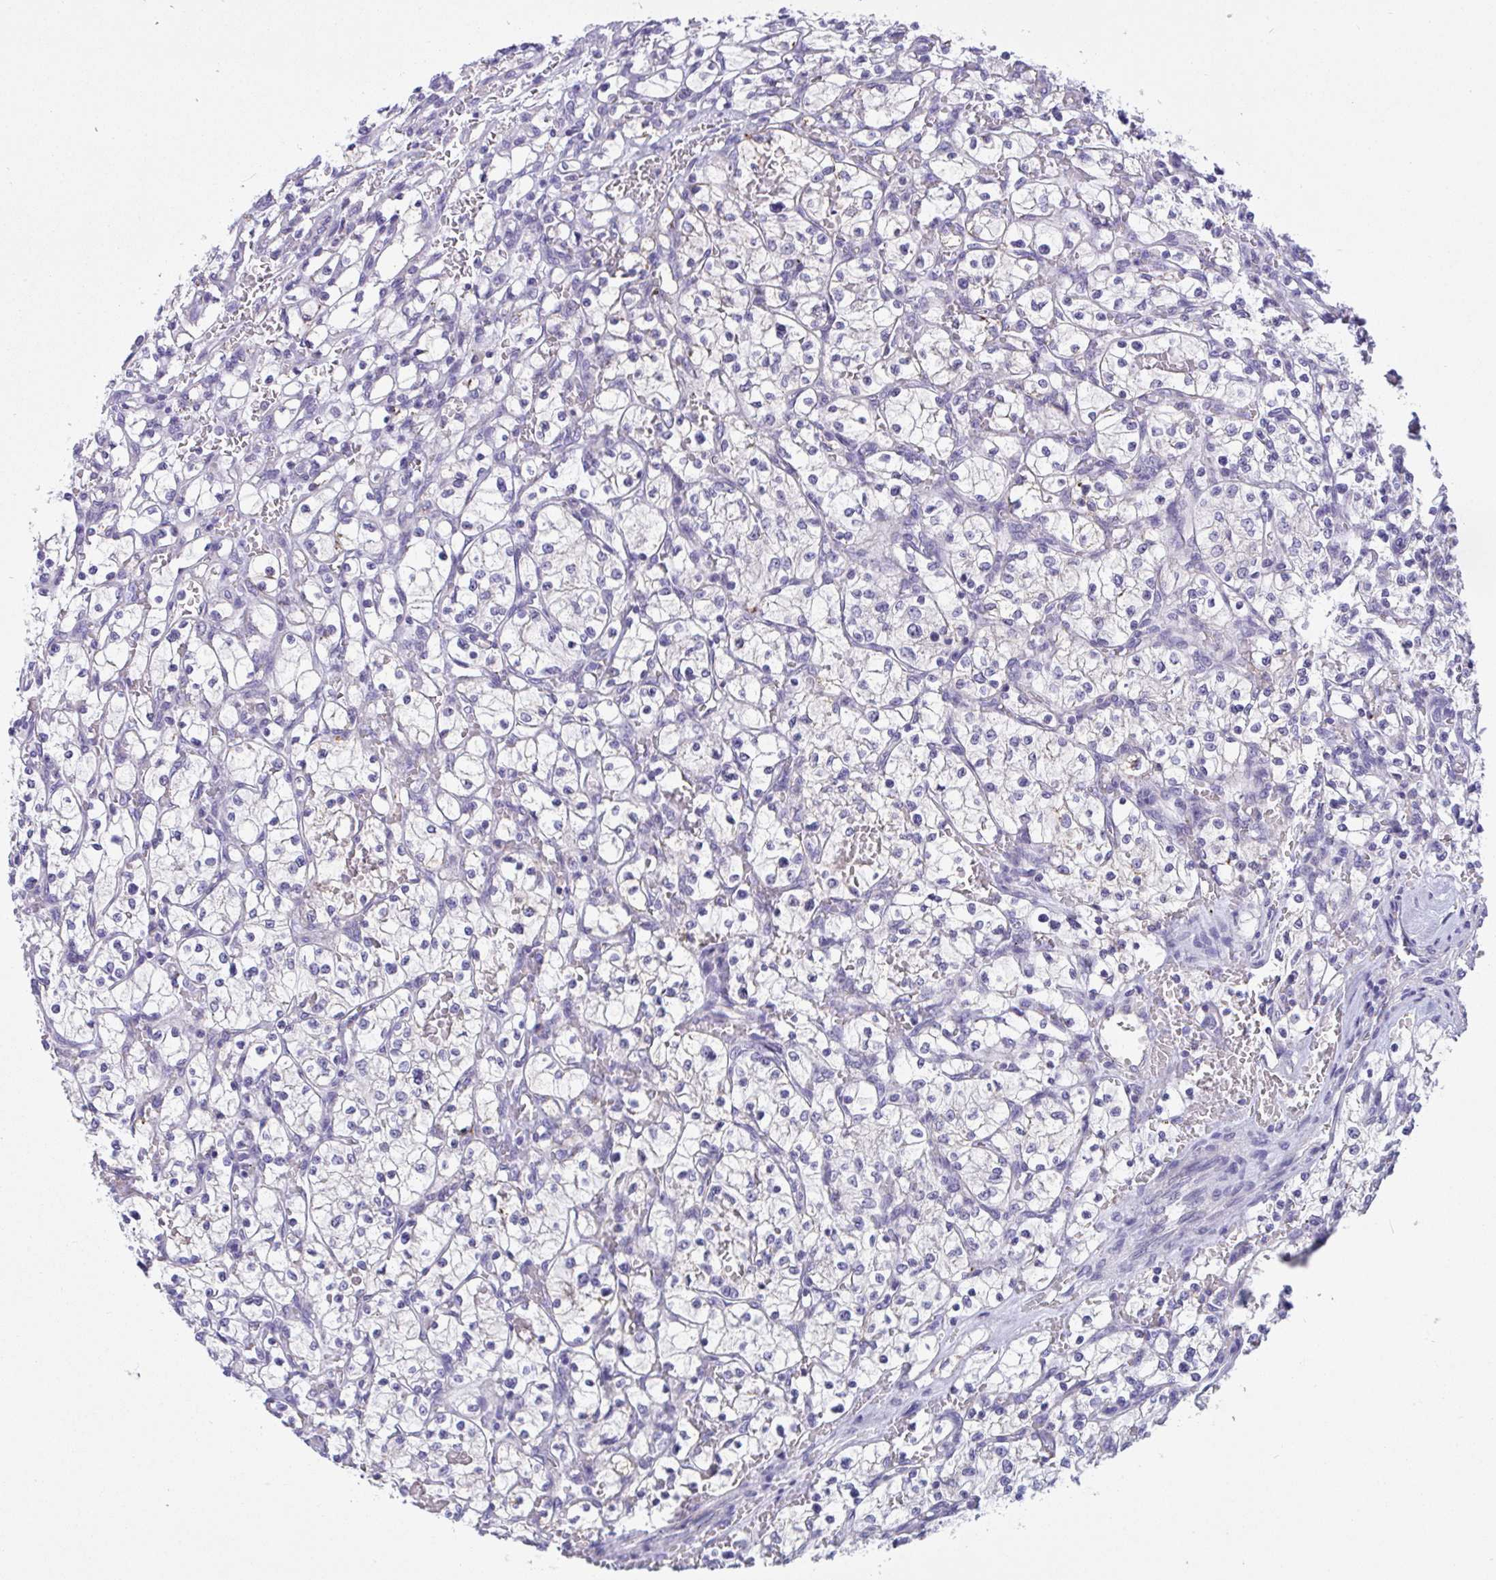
{"staining": {"intensity": "negative", "quantity": "none", "location": "none"}, "tissue": "renal cancer", "cell_type": "Tumor cells", "image_type": "cancer", "snomed": [{"axis": "morphology", "description": "Adenocarcinoma, NOS"}, {"axis": "topography", "description": "Kidney"}], "caption": "High power microscopy histopathology image of an IHC photomicrograph of adenocarcinoma (renal), revealing no significant positivity in tumor cells.", "gene": "SEMA6B", "patient": {"sex": "female", "age": 64}}